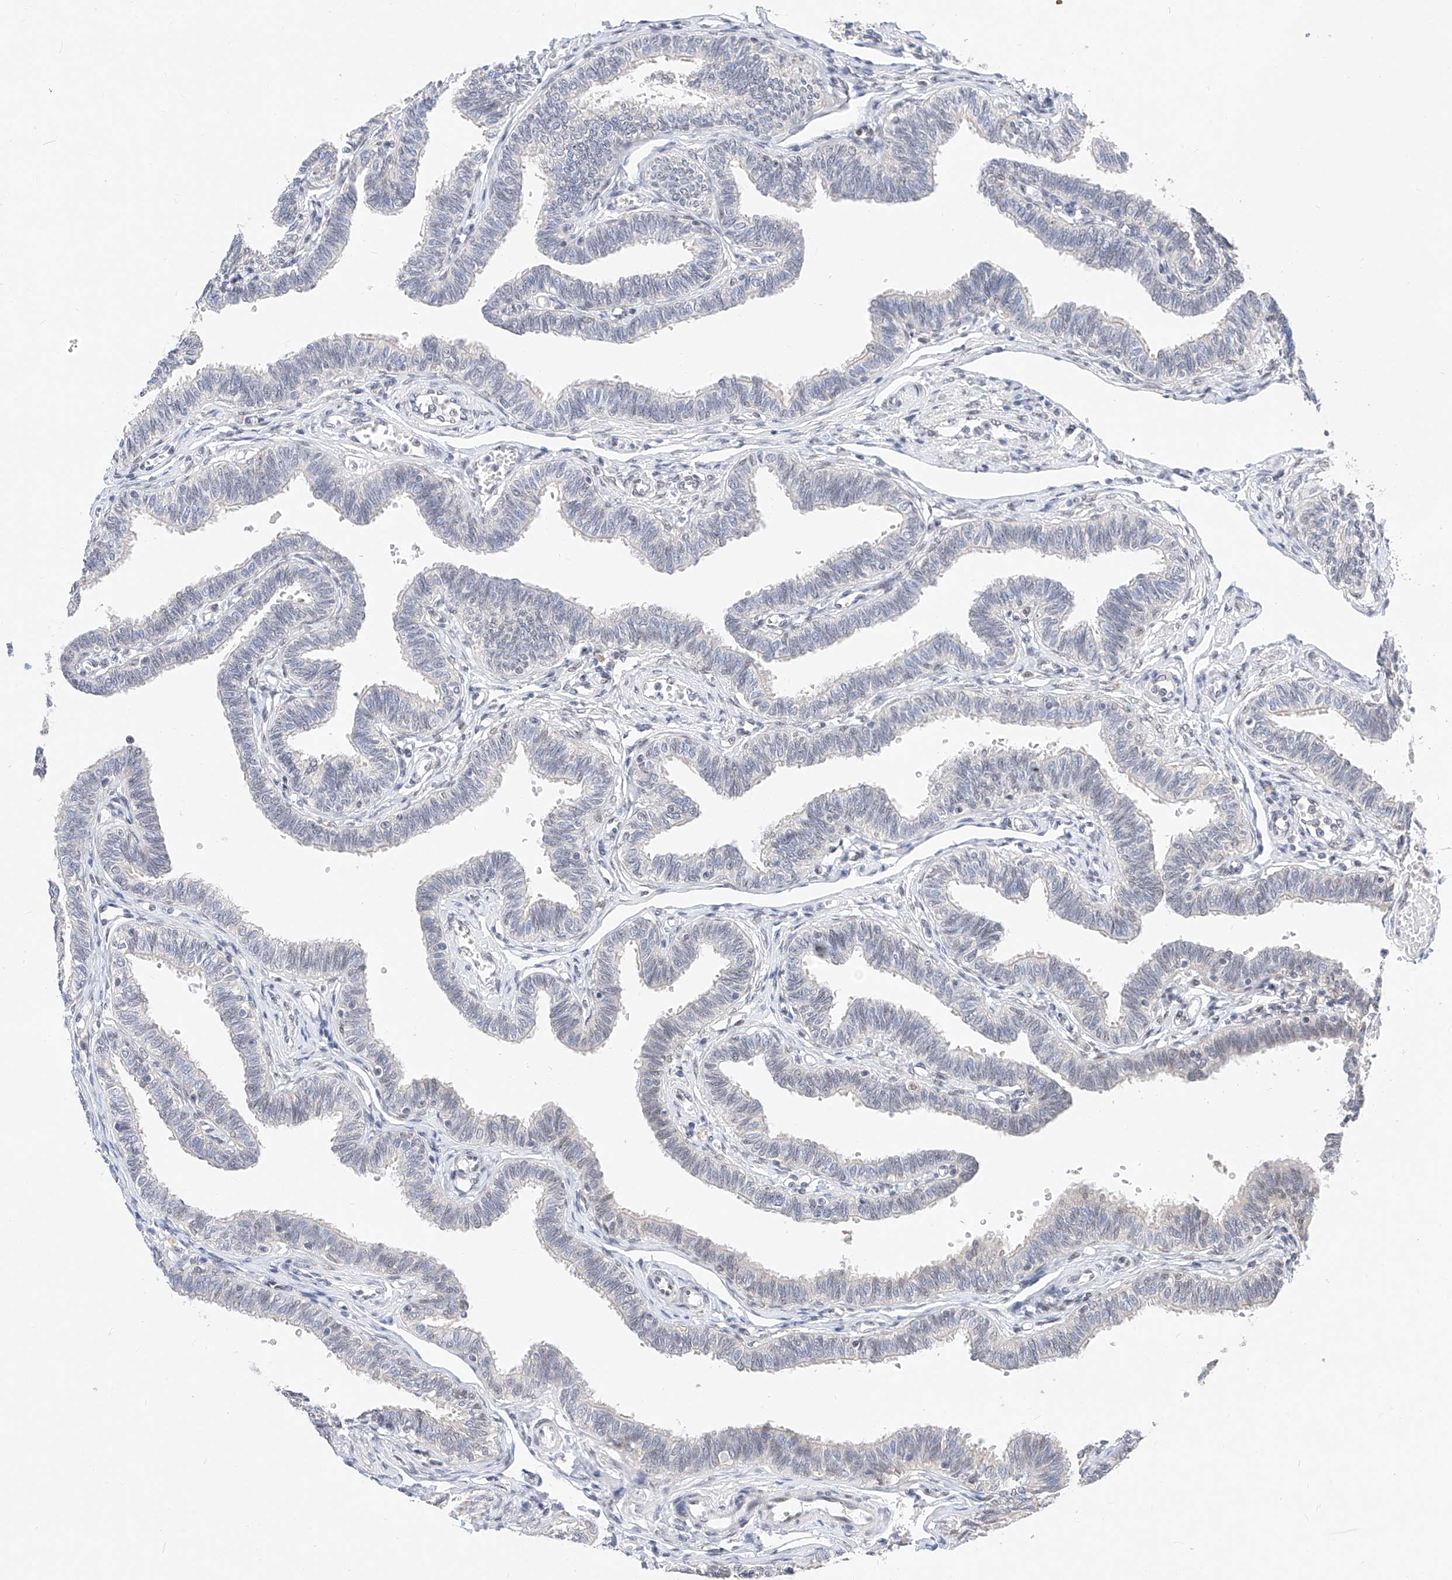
{"staining": {"intensity": "negative", "quantity": "none", "location": "none"}, "tissue": "fallopian tube", "cell_type": "Glandular cells", "image_type": "normal", "snomed": [{"axis": "morphology", "description": "Normal tissue, NOS"}, {"axis": "topography", "description": "Fallopian tube"}, {"axis": "topography", "description": "Ovary"}], "caption": "Glandular cells show no significant protein staining in benign fallopian tube. Nuclei are stained in blue.", "gene": "KCNJ1", "patient": {"sex": "female", "age": 23}}